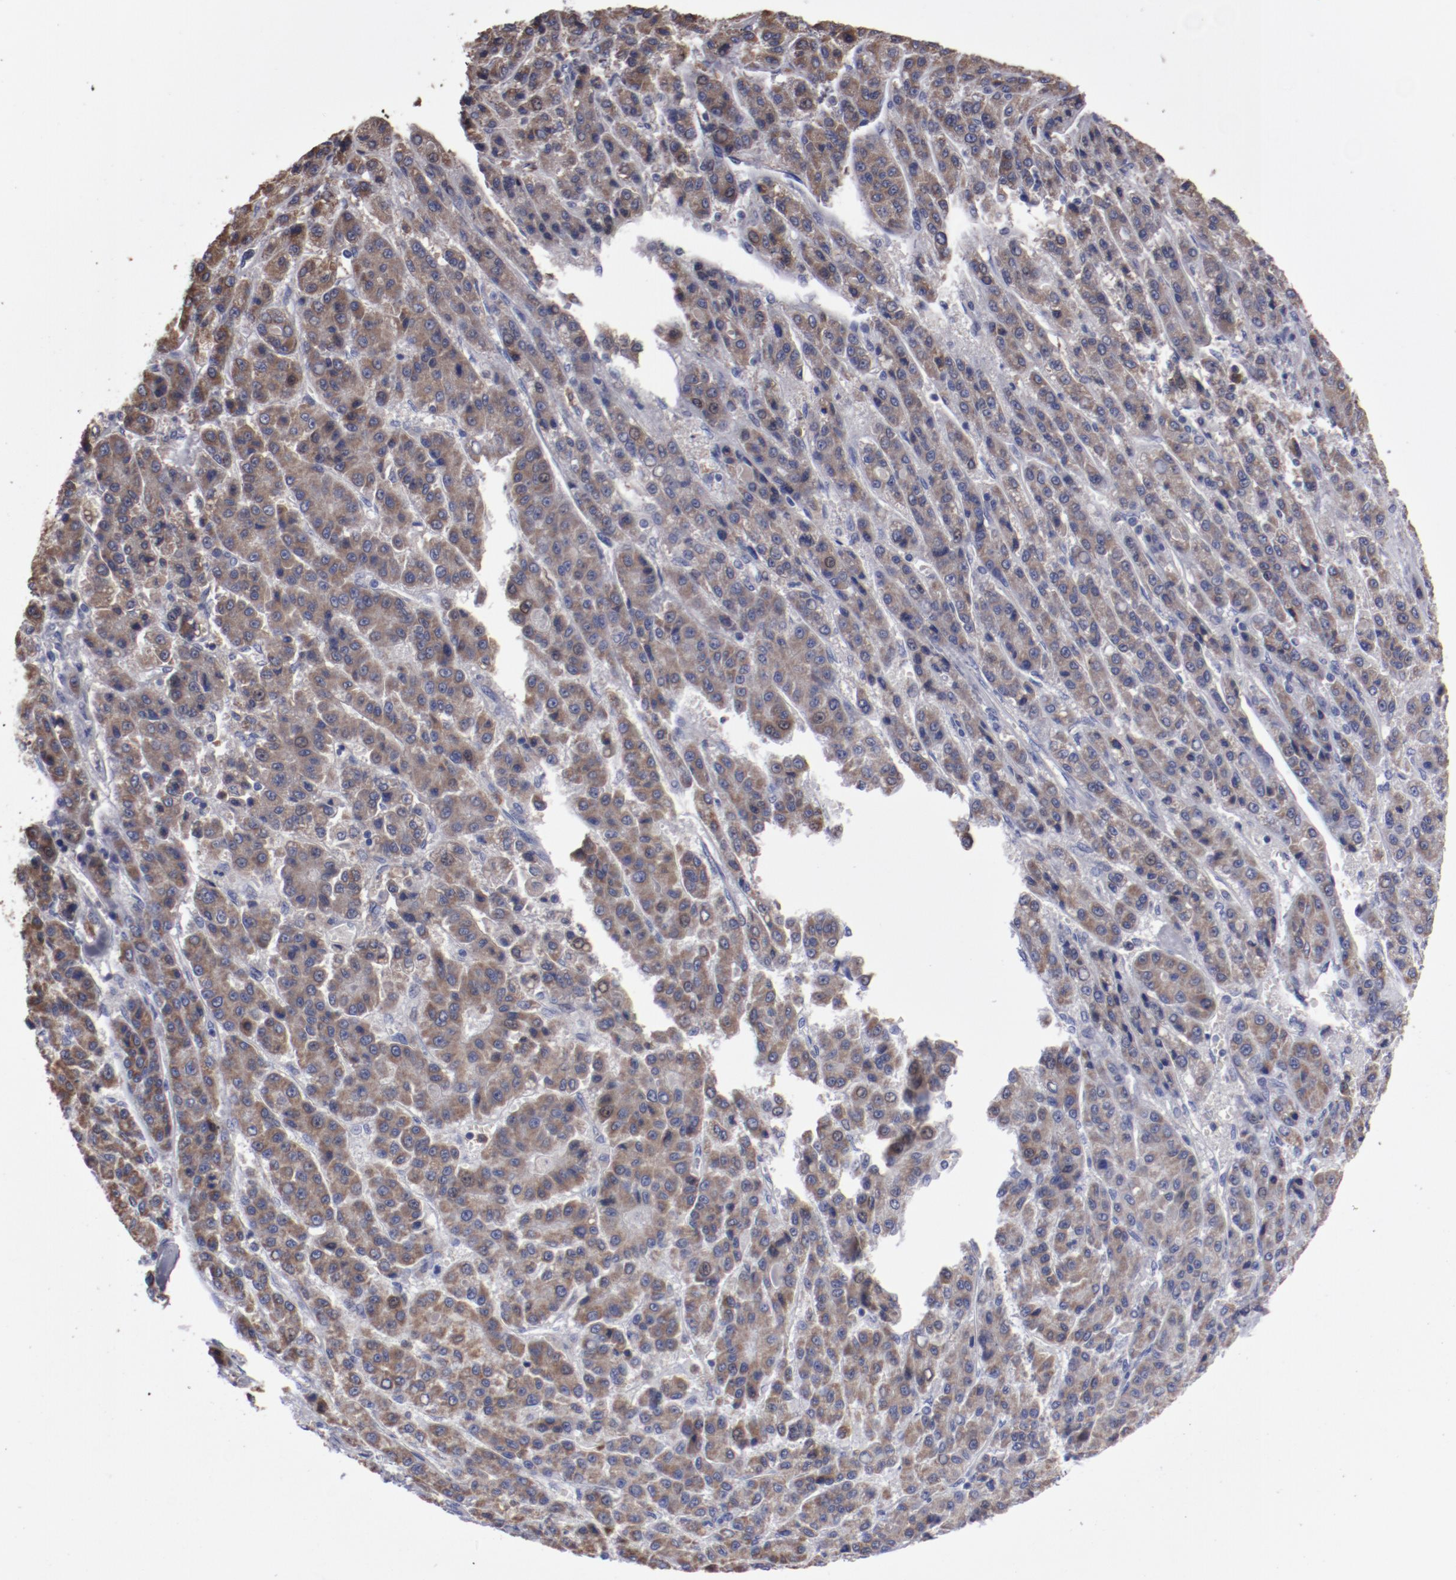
{"staining": {"intensity": "weak", "quantity": ">75%", "location": "cytoplasmic/membranous"}, "tissue": "liver cancer", "cell_type": "Tumor cells", "image_type": "cancer", "snomed": [{"axis": "morphology", "description": "Carcinoma, Hepatocellular, NOS"}, {"axis": "topography", "description": "Liver"}], "caption": "Immunohistochemical staining of human hepatocellular carcinoma (liver) shows low levels of weak cytoplasmic/membranous expression in approximately >75% of tumor cells. Nuclei are stained in blue.", "gene": "FGR", "patient": {"sex": "male", "age": 70}}